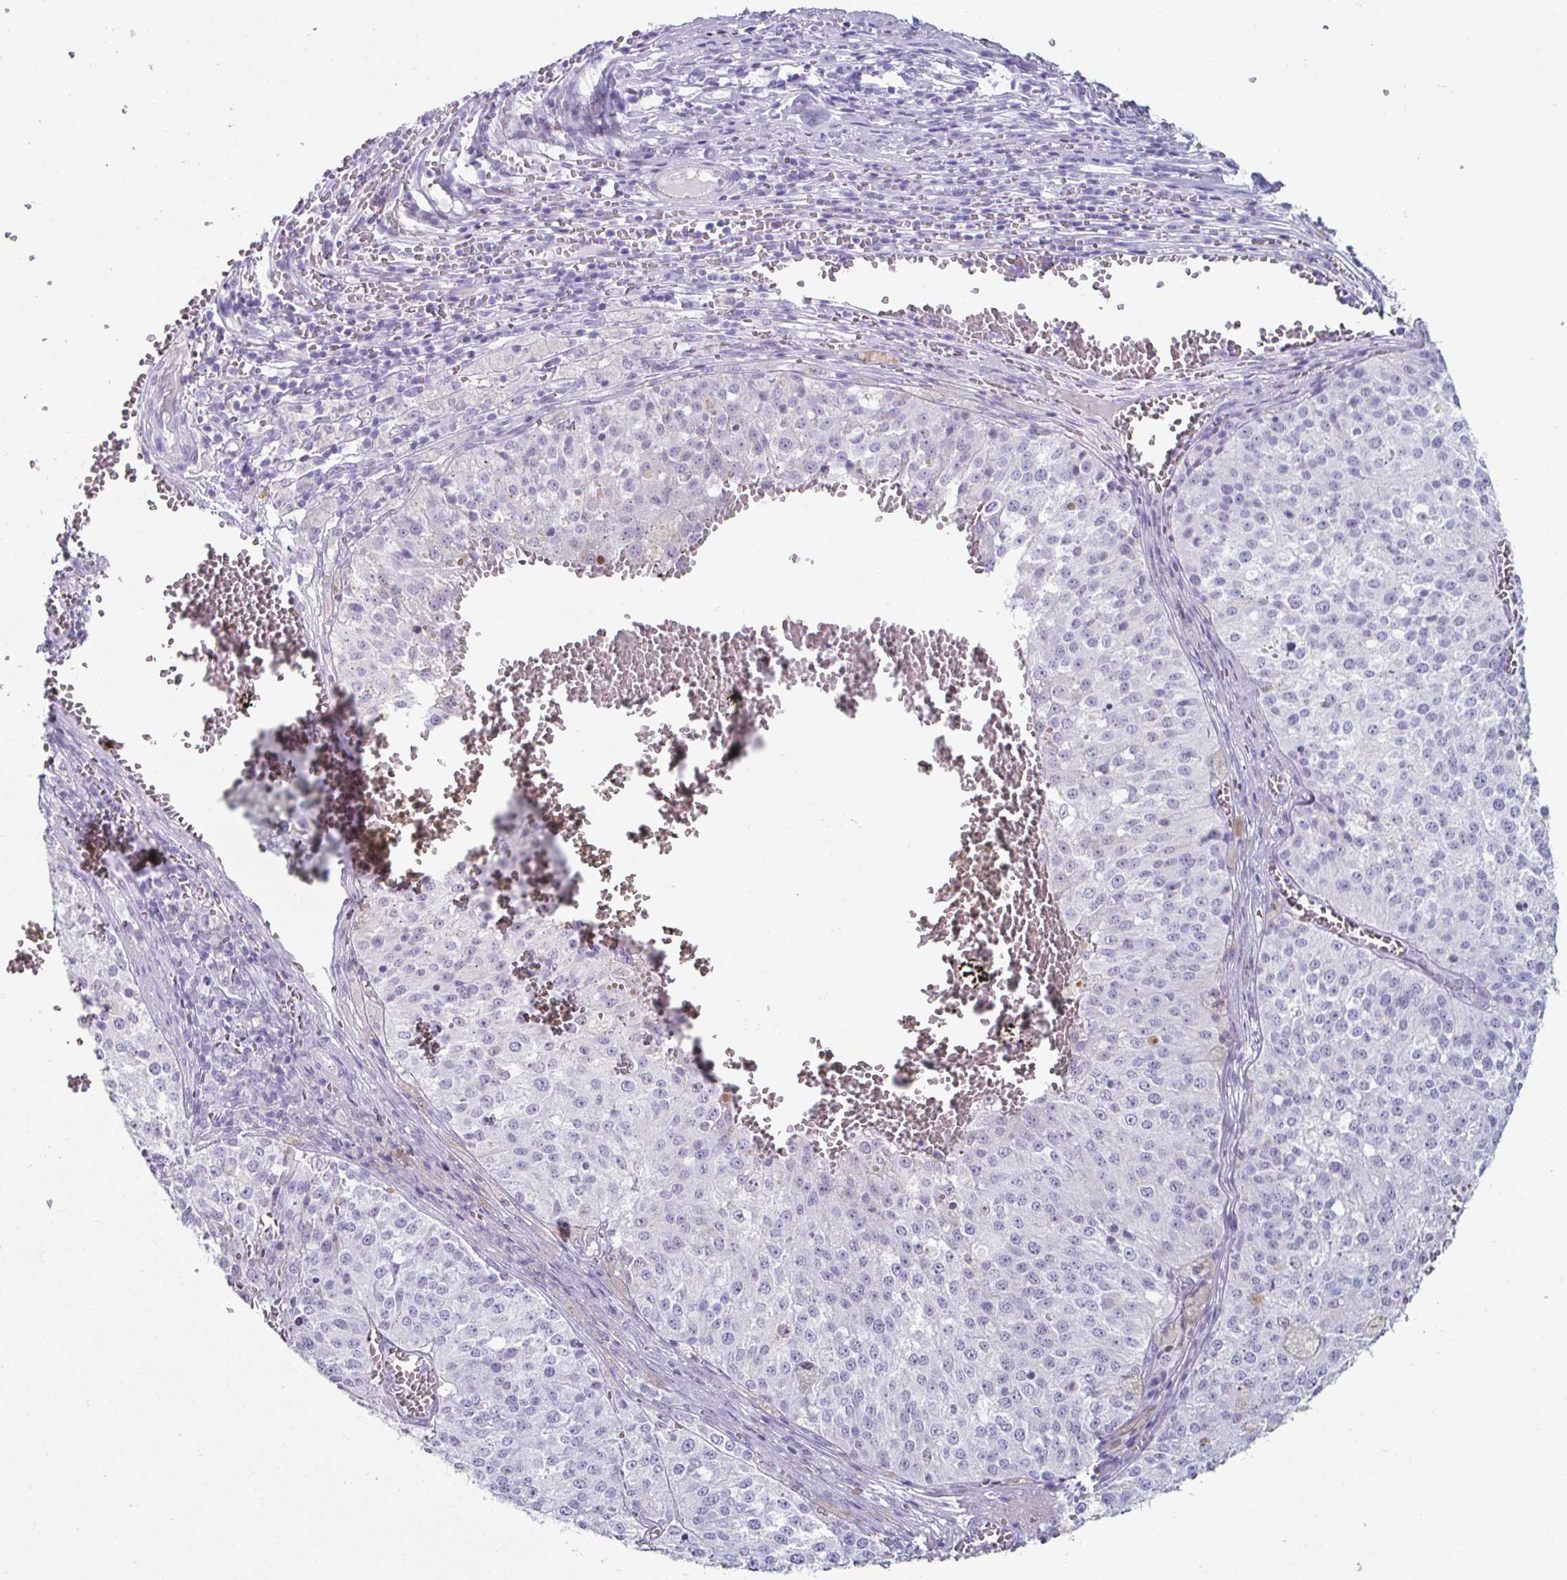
{"staining": {"intensity": "negative", "quantity": "none", "location": "none"}, "tissue": "melanoma", "cell_type": "Tumor cells", "image_type": "cancer", "snomed": [{"axis": "morphology", "description": "Malignant melanoma, Metastatic site"}, {"axis": "topography", "description": "Lymph node"}], "caption": "DAB immunohistochemical staining of human malignant melanoma (metastatic site) exhibits no significant staining in tumor cells.", "gene": "CREG2", "patient": {"sex": "female", "age": 64}}